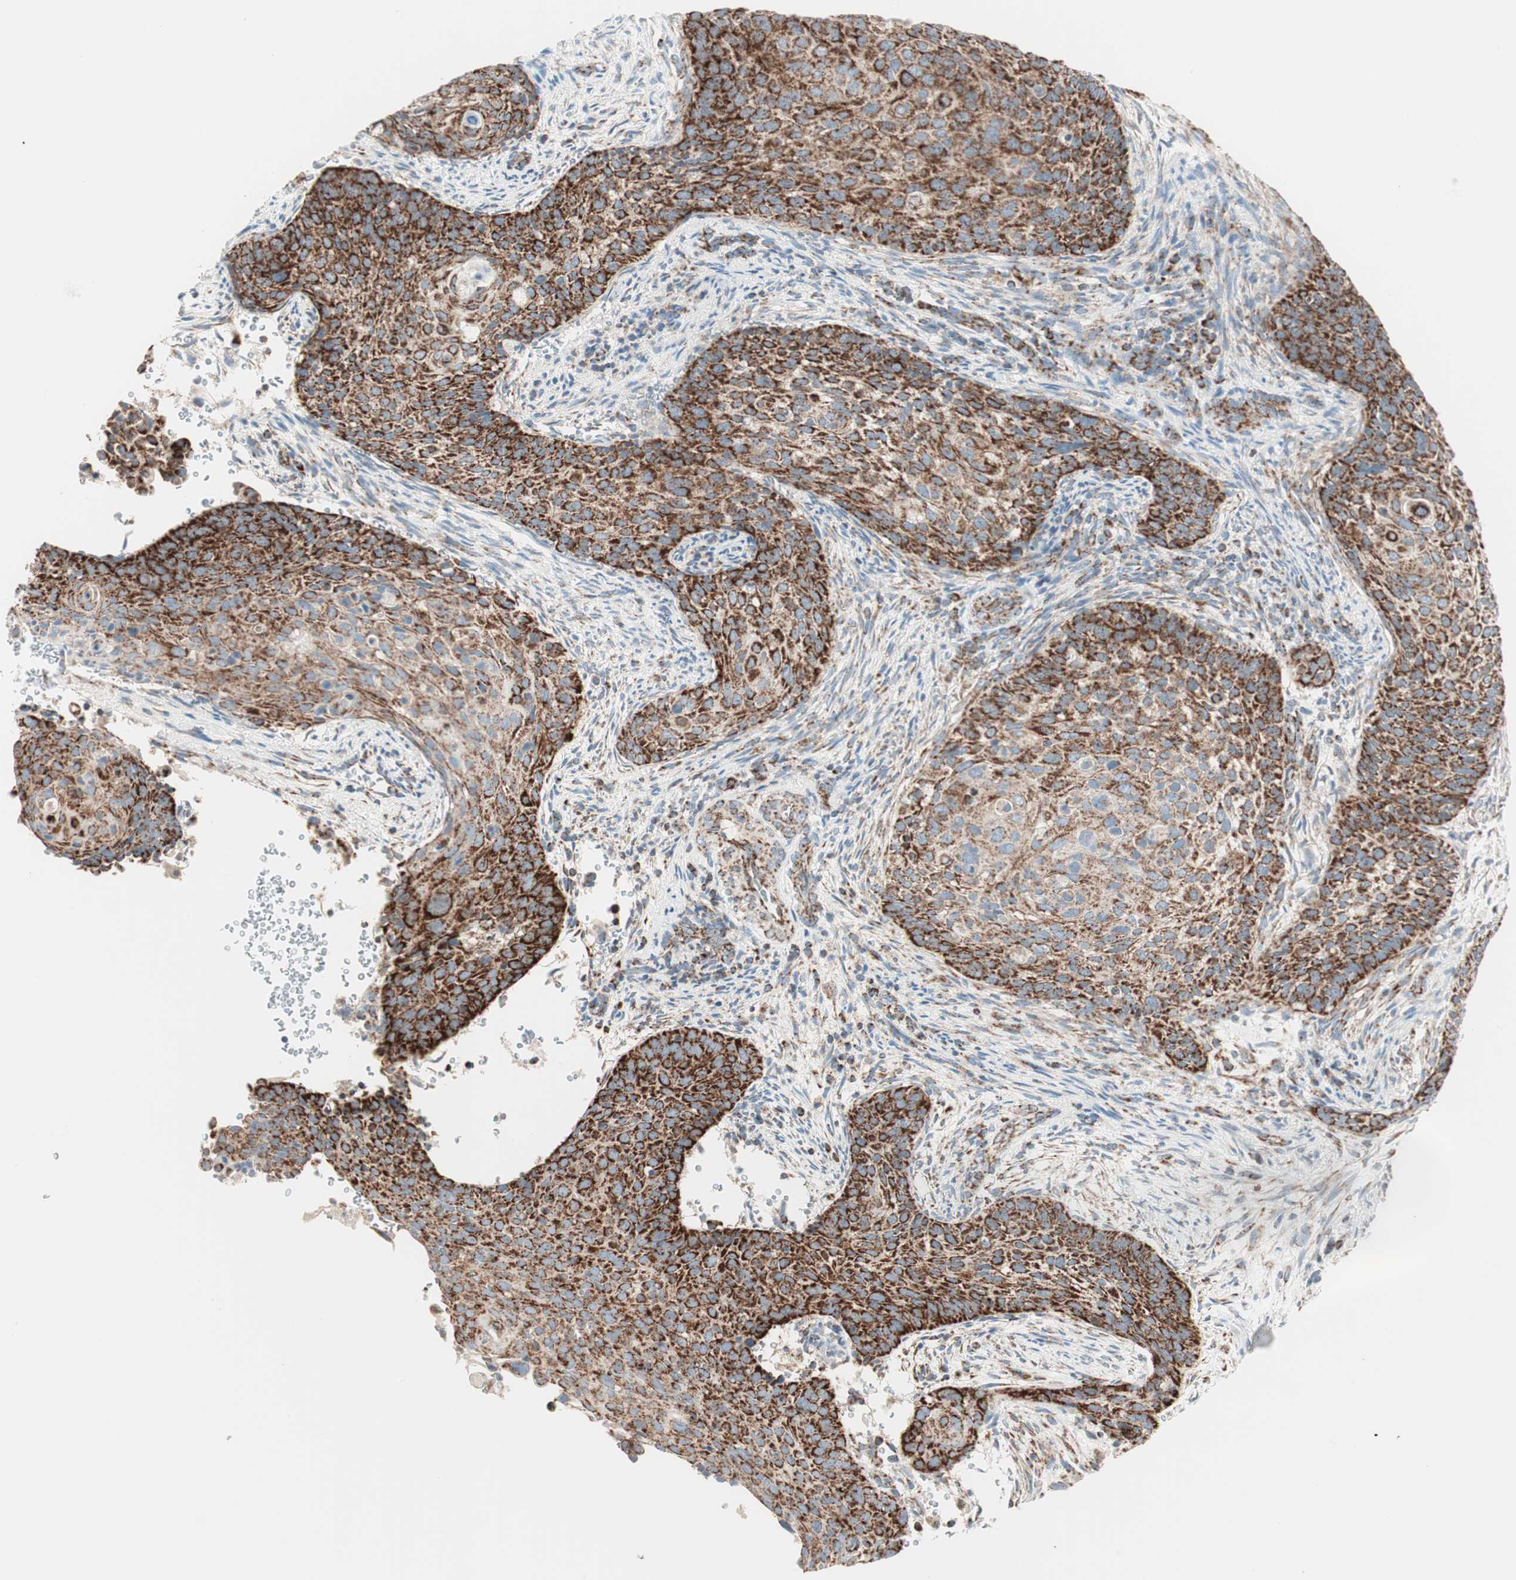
{"staining": {"intensity": "strong", "quantity": ">75%", "location": "cytoplasmic/membranous"}, "tissue": "cervical cancer", "cell_type": "Tumor cells", "image_type": "cancer", "snomed": [{"axis": "morphology", "description": "Squamous cell carcinoma, NOS"}, {"axis": "topography", "description": "Cervix"}], "caption": "This photomicrograph reveals immunohistochemistry (IHC) staining of cervical squamous cell carcinoma, with high strong cytoplasmic/membranous staining in approximately >75% of tumor cells.", "gene": "TOMM20", "patient": {"sex": "female", "age": 33}}